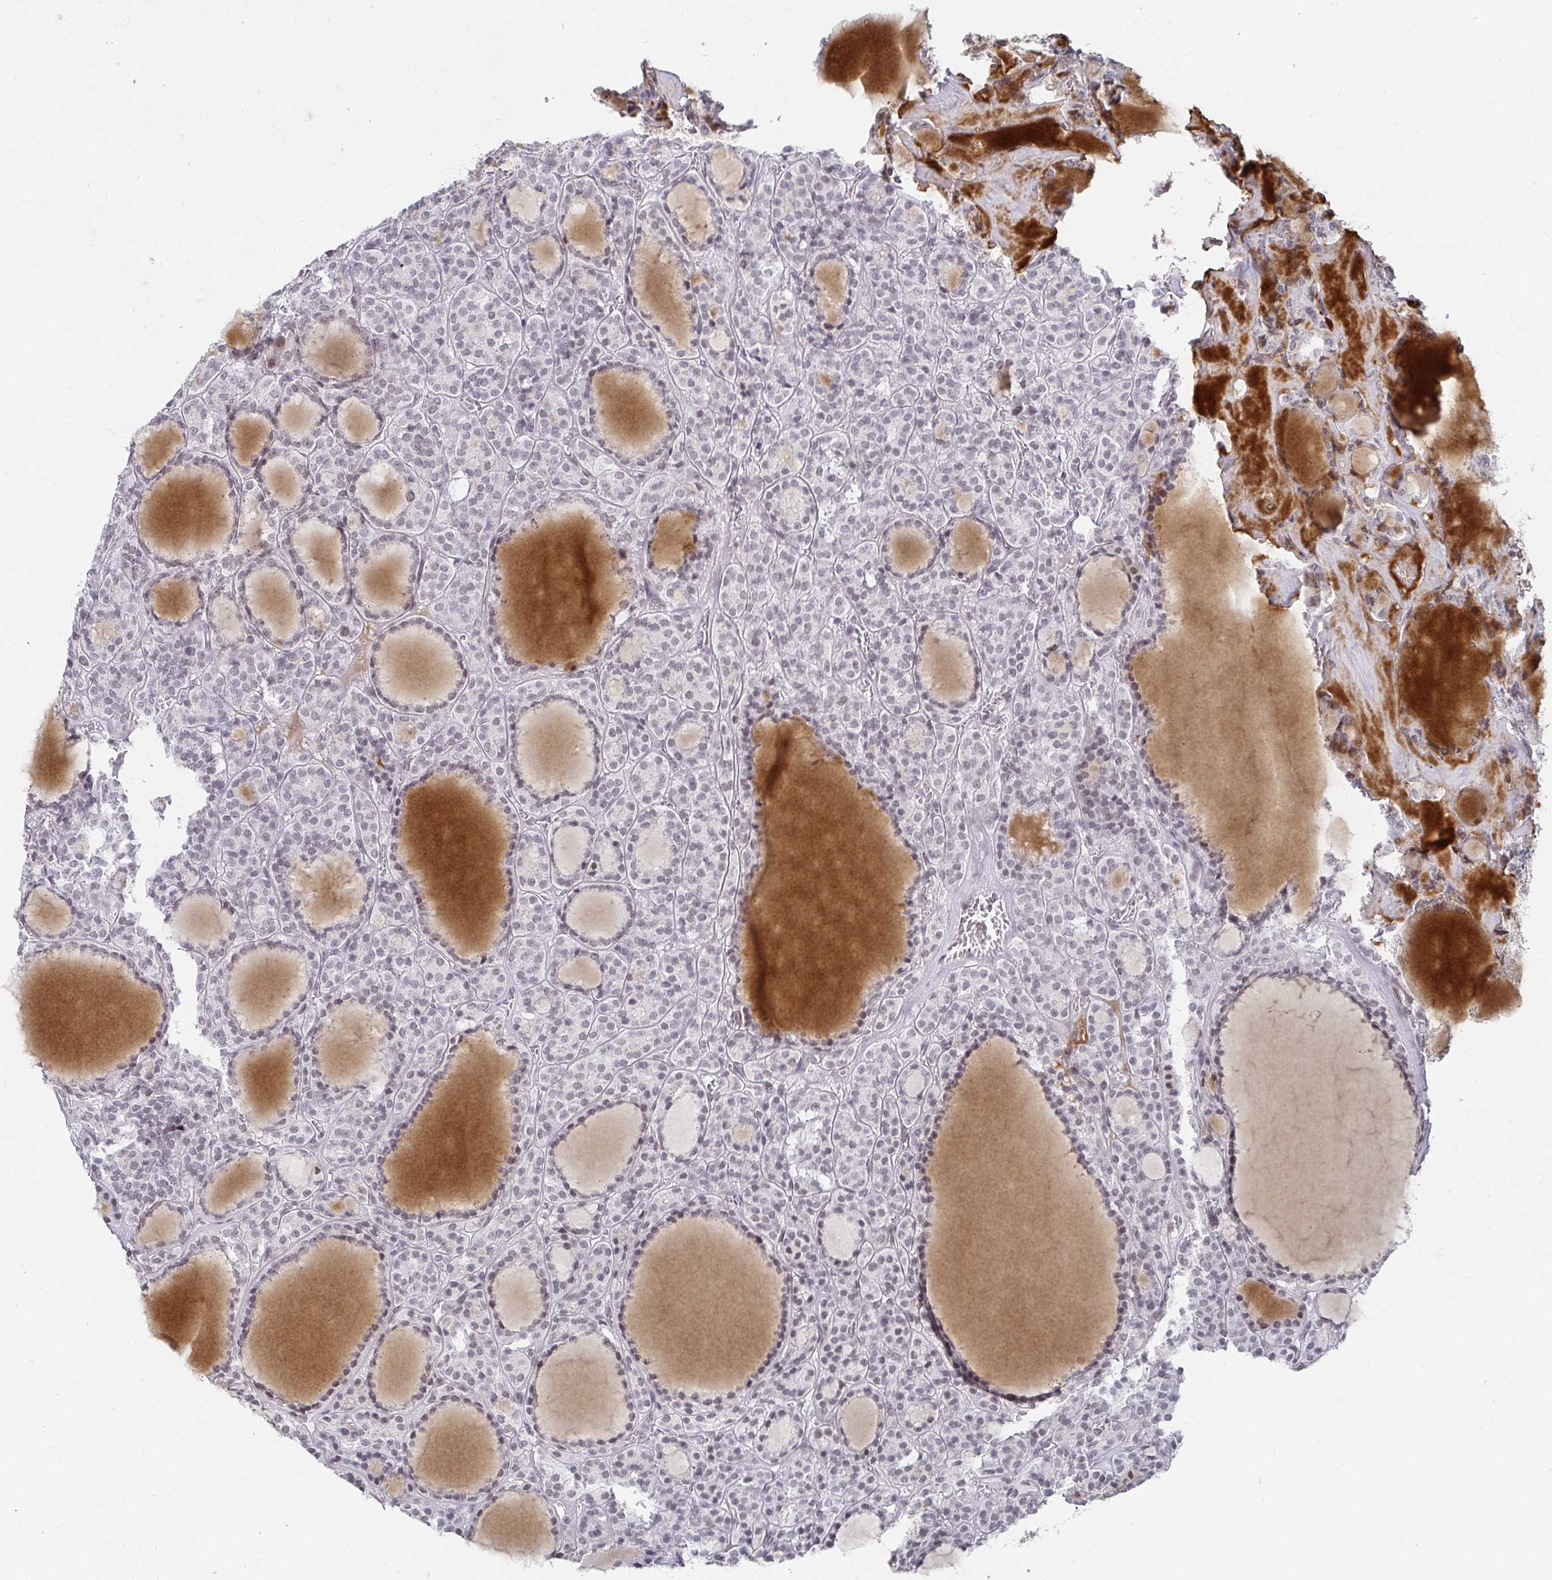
{"staining": {"intensity": "negative", "quantity": "none", "location": "none"}, "tissue": "thyroid cancer", "cell_type": "Tumor cells", "image_type": "cancer", "snomed": [{"axis": "morphology", "description": "Follicular adenoma carcinoma, NOS"}, {"axis": "topography", "description": "Thyroid gland"}], "caption": "Thyroid cancer stained for a protein using IHC displays no positivity tumor cells.", "gene": "RCOR1", "patient": {"sex": "female", "age": 63}}